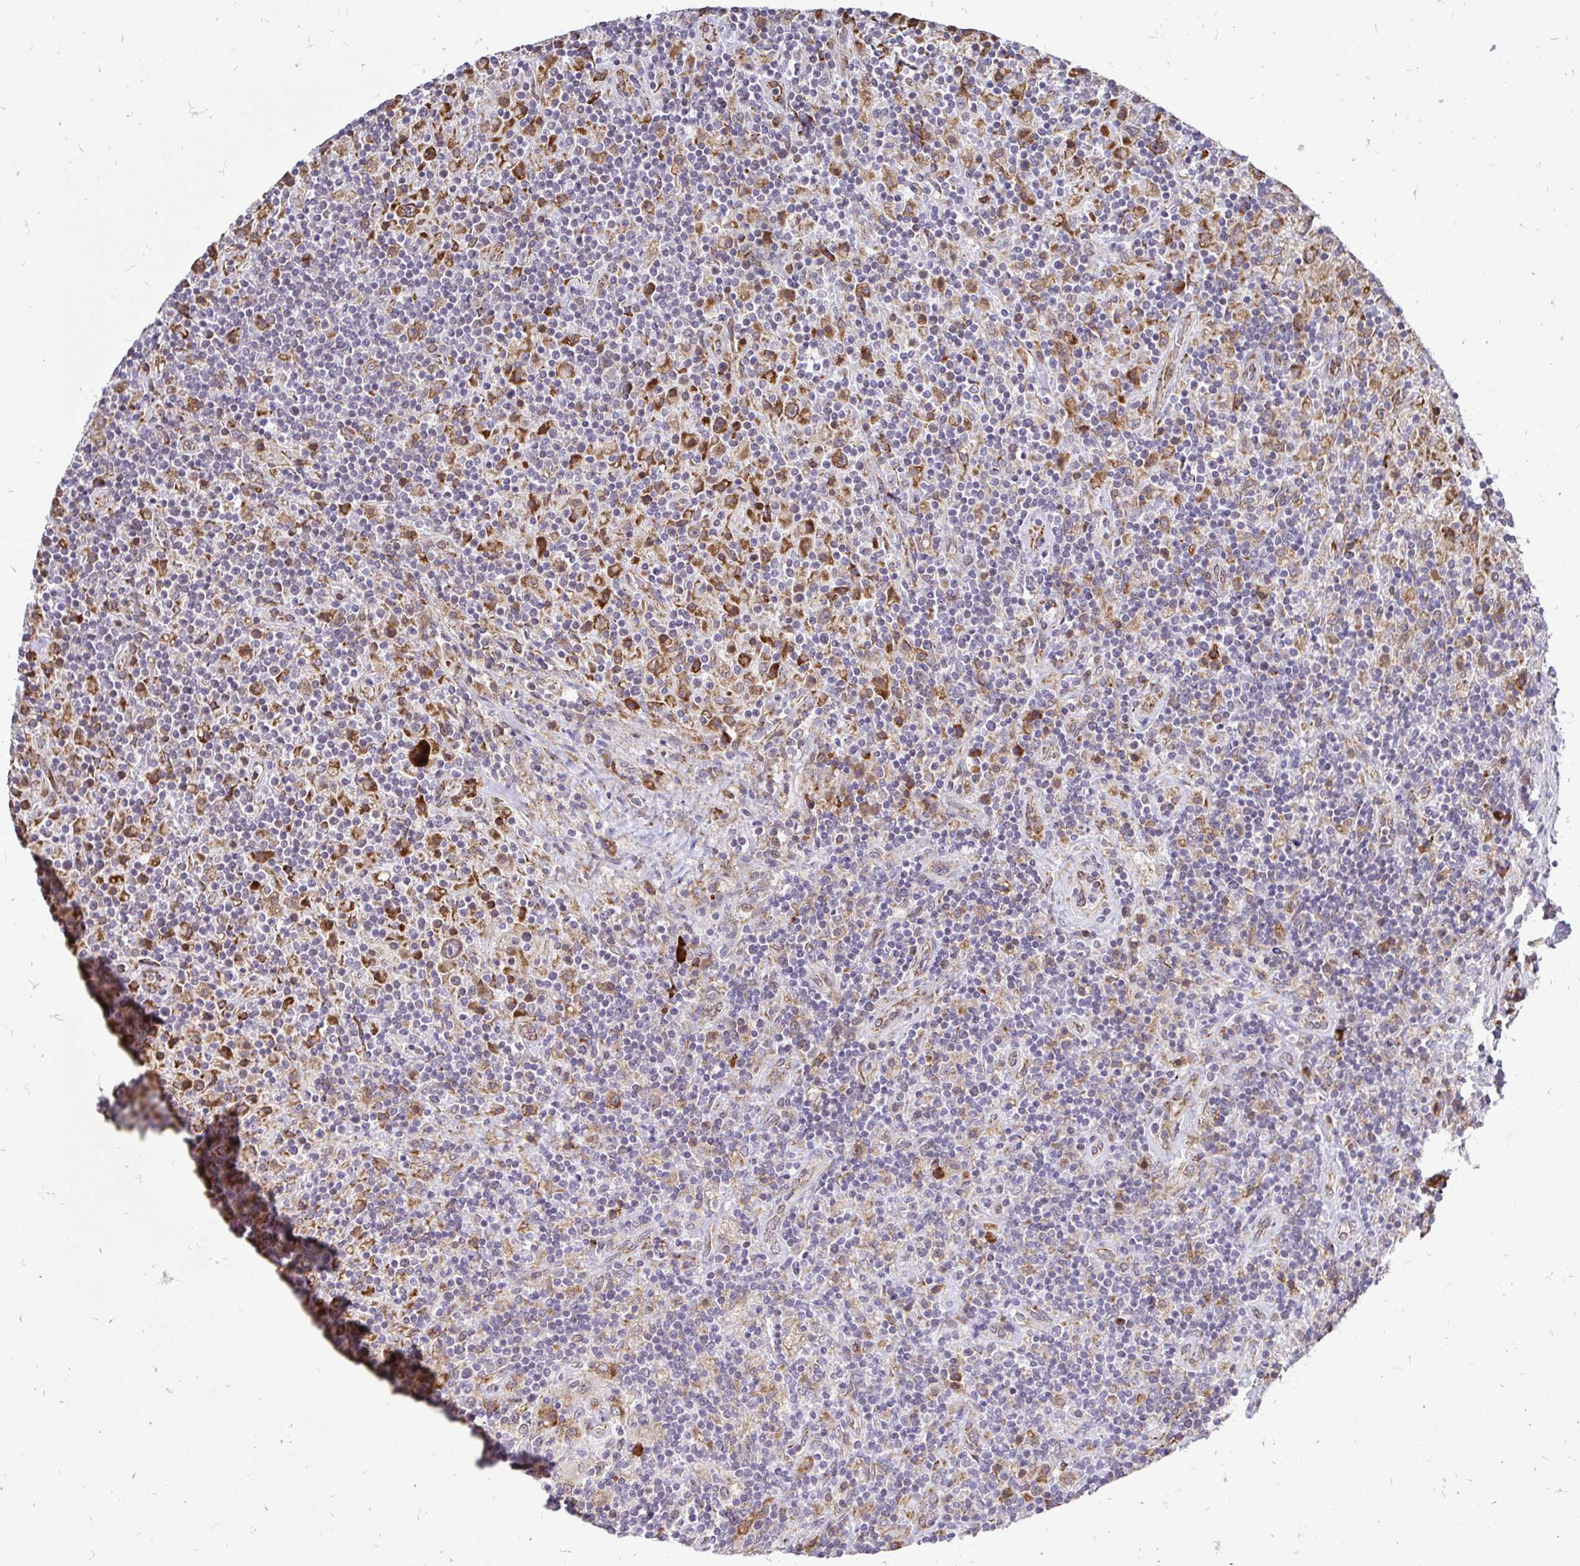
{"staining": {"intensity": "moderate", "quantity": ">75%", "location": "cytoplasmic/membranous"}, "tissue": "lymphoma", "cell_type": "Tumor cells", "image_type": "cancer", "snomed": [{"axis": "morphology", "description": "Hodgkin's disease, NOS"}, {"axis": "topography", "description": "Lymph node"}], "caption": "About >75% of tumor cells in human Hodgkin's disease reveal moderate cytoplasmic/membranous protein staining as visualized by brown immunohistochemical staining.", "gene": "NAALAD2", "patient": {"sex": "male", "age": 70}}